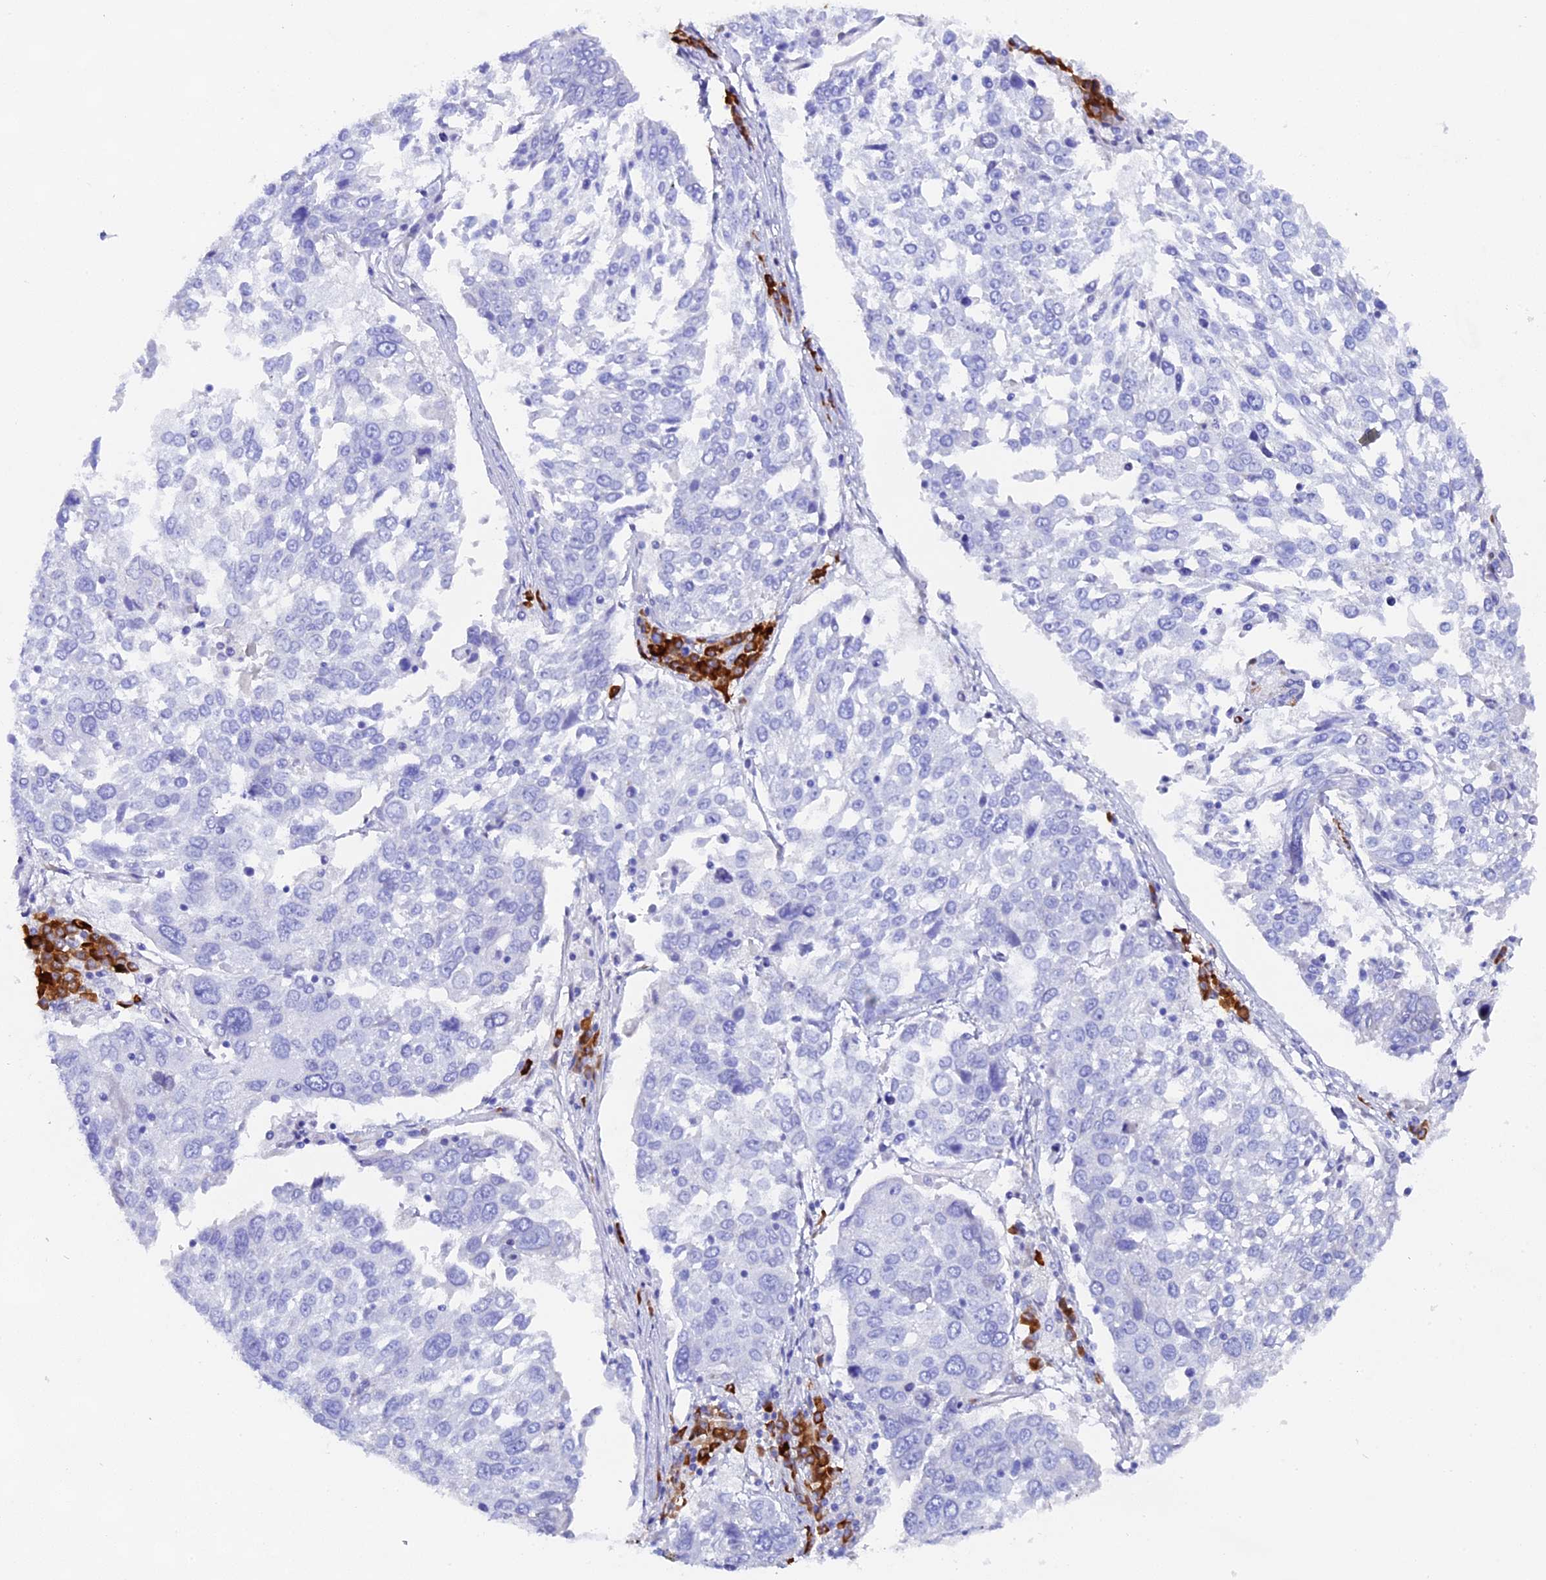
{"staining": {"intensity": "negative", "quantity": "none", "location": "none"}, "tissue": "lung cancer", "cell_type": "Tumor cells", "image_type": "cancer", "snomed": [{"axis": "morphology", "description": "Squamous cell carcinoma, NOS"}, {"axis": "topography", "description": "Lung"}], "caption": "Lung squamous cell carcinoma was stained to show a protein in brown. There is no significant staining in tumor cells.", "gene": "FKBP11", "patient": {"sex": "male", "age": 65}}